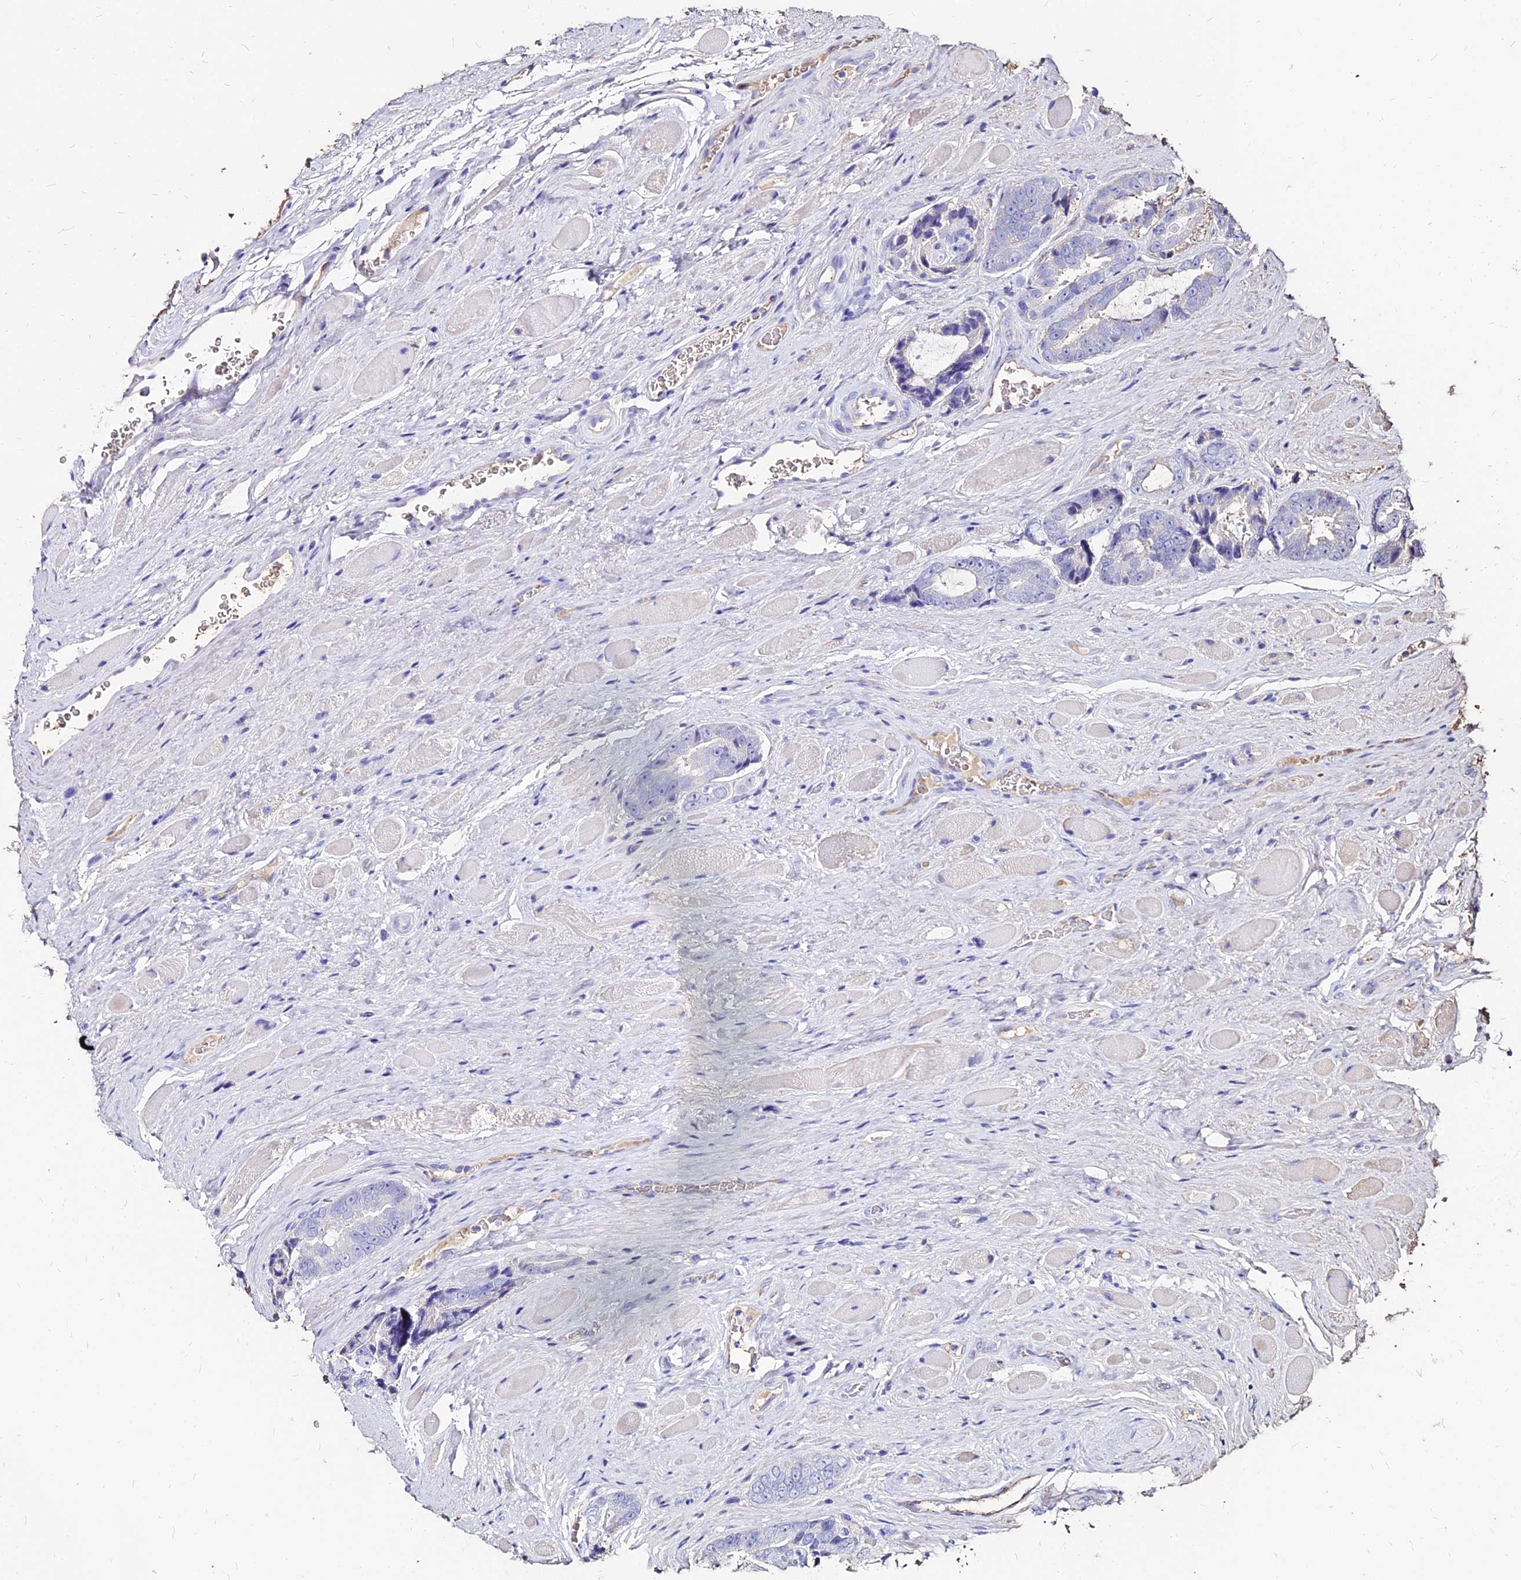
{"staining": {"intensity": "negative", "quantity": "none", "location": "none"}, "tissue": "prostate cancer", "cell_type": "Tumor cells", "image_type": "cancer", "snomed": [{"axis": "morphology", "description": "Adenocarcinoma, High grade"}, {"axis": "topography", "description": "Prostate"}], "caption": "DAB (3,3'-diaminobenzidine) immunohistochemical staining of prostate cancer exhibits no significant expression in tumor cells.", "gene": "NME5", "patient": {"sex": "male", "age": 72}}